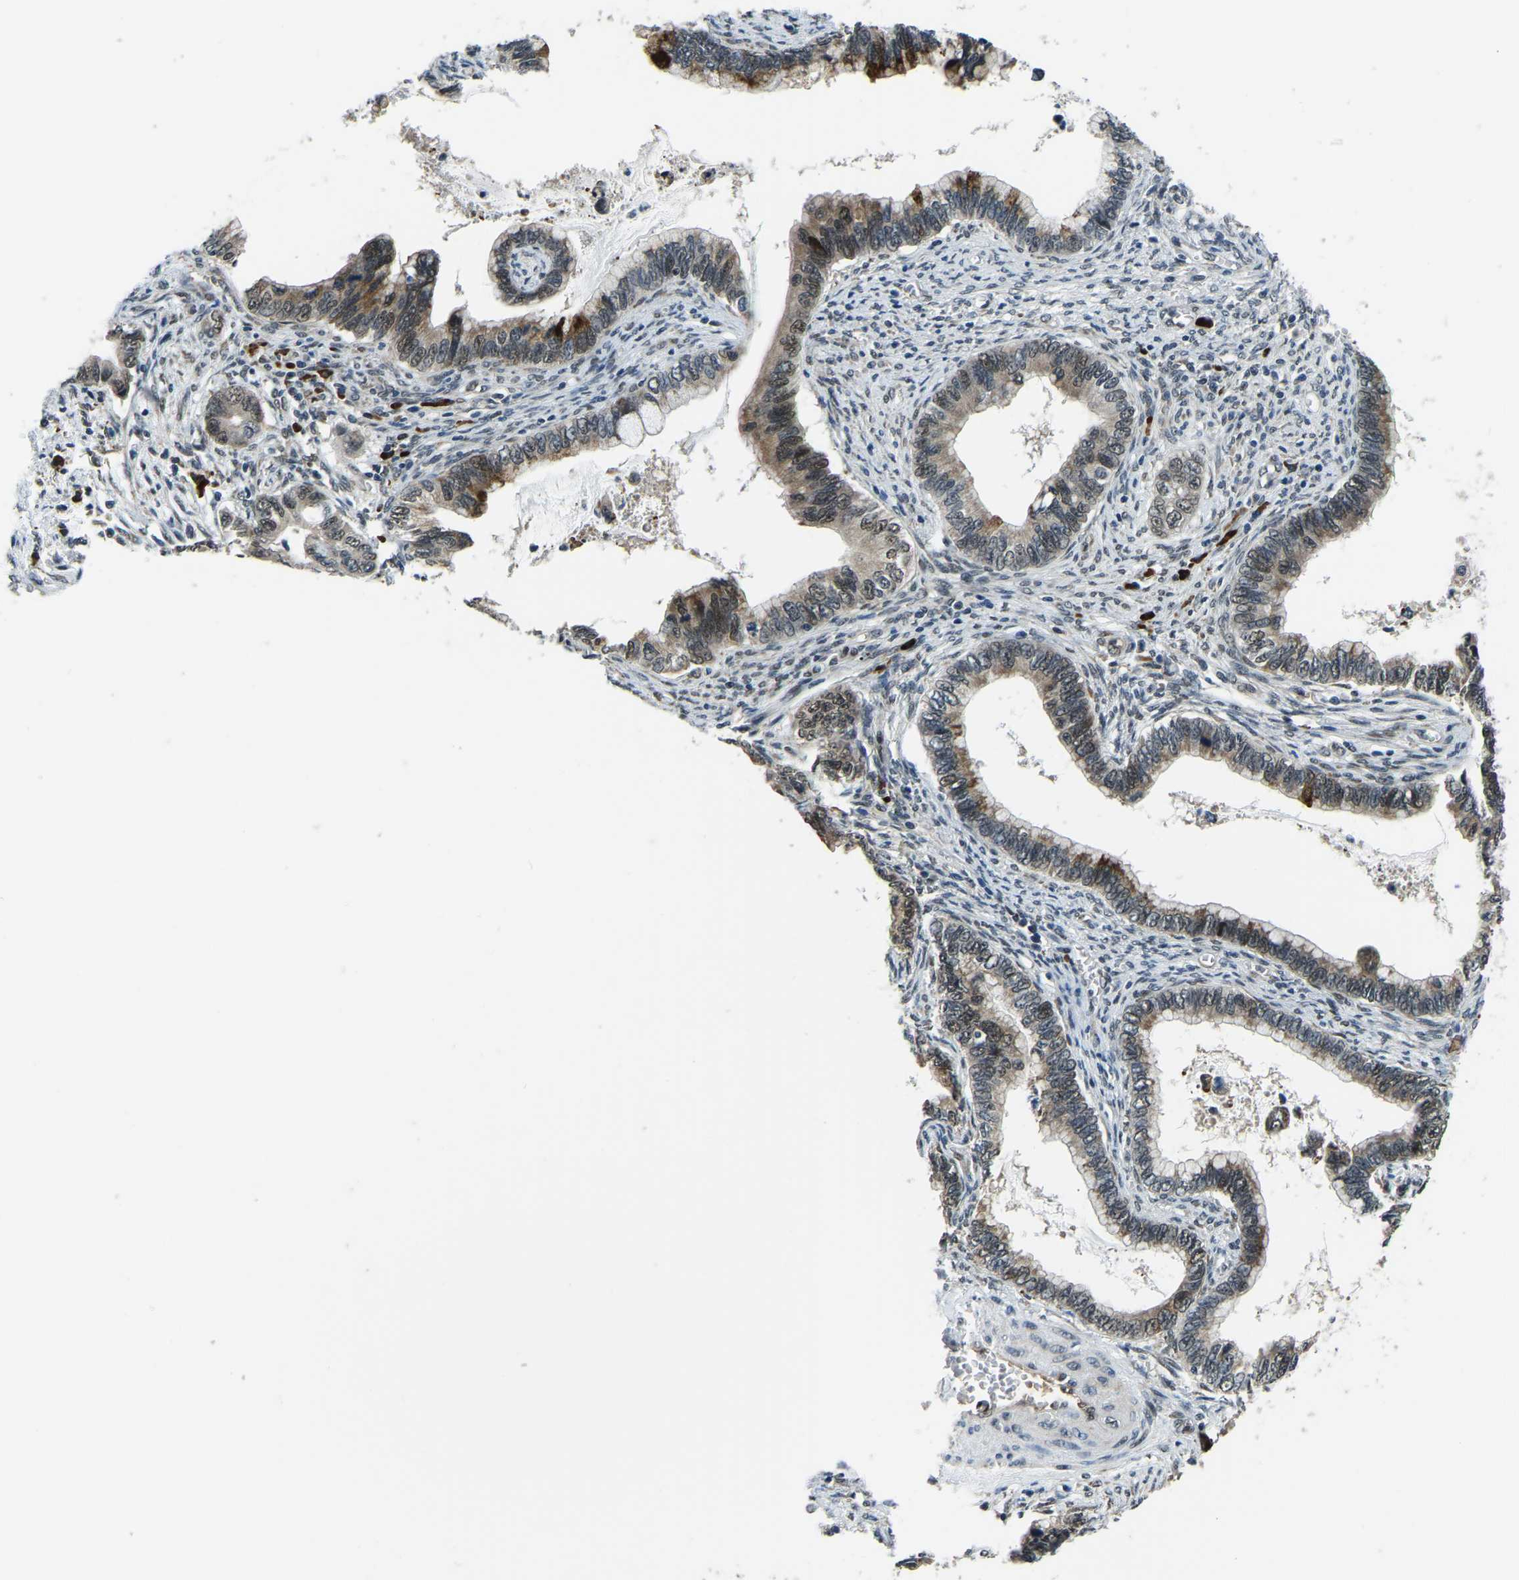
{"staining": {"intensity": "moderate", "quantity": ">75%", "location": "cytoplasmic/membranous"}, "tissue": "cervical cancer", "cell_type": "Tumor cells", "image_type": "cancer", "snomed": [{"axis": "morphology", "description": "Adenocarcinoma, NOS"}, {"axis": "topography", "description": "Cervix"}], "caption": "Immunohistochemistry (IHC) staining of cervical cancer (adenocarcinoma), which displays medium levels of moderate cytoplasmic/membranous positivity in approximately >75% of tumor cells indicating moderate cytoplasmic/membranous protein staining. The staining was performed using DAB (brown) for protein detection and nuclei were counterstained in hematoxylin (blue).", "gene": "ING2", "patient": {"sex": "female", "age": 44}}